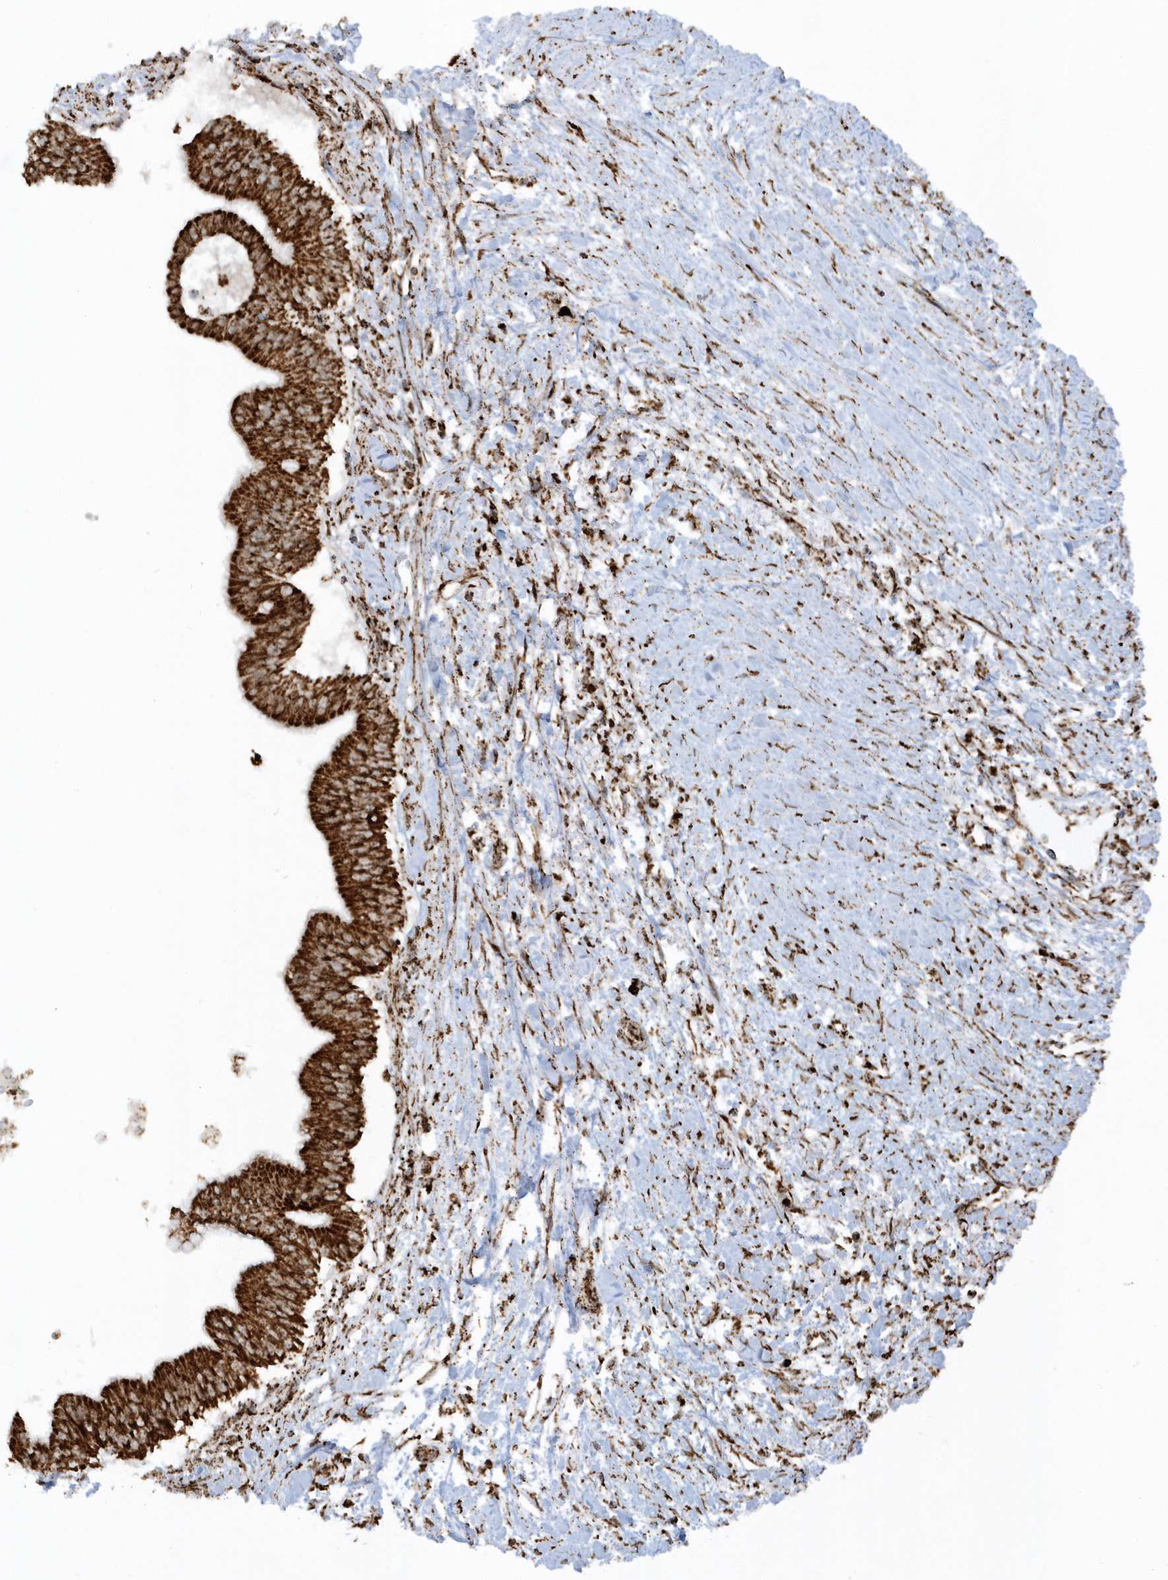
{"staining": {"intensity": "strong", "quantity": ">75%", "location": "cytoplasmic/membranous"}, "tissue": "pancreatic cancer", "cell_type": "Tumor cells", "image_type": "cancer", "snomed": [{"axis": "morphology", "description": "Adenocarcinoma, NOS"}, {"axis": "topography", "description": "Pancreas"}], "caption": "Immunohistochemistry (IHC) micrograph of pancreatic adenocarcinoma stained for a protein (brown), which exhibits high levels of strong cytoplasmic/membranous expression in approximately >75% of tumor cells.", "gene": "CRY2", "patient": {"sex": "male", "age": 68}}